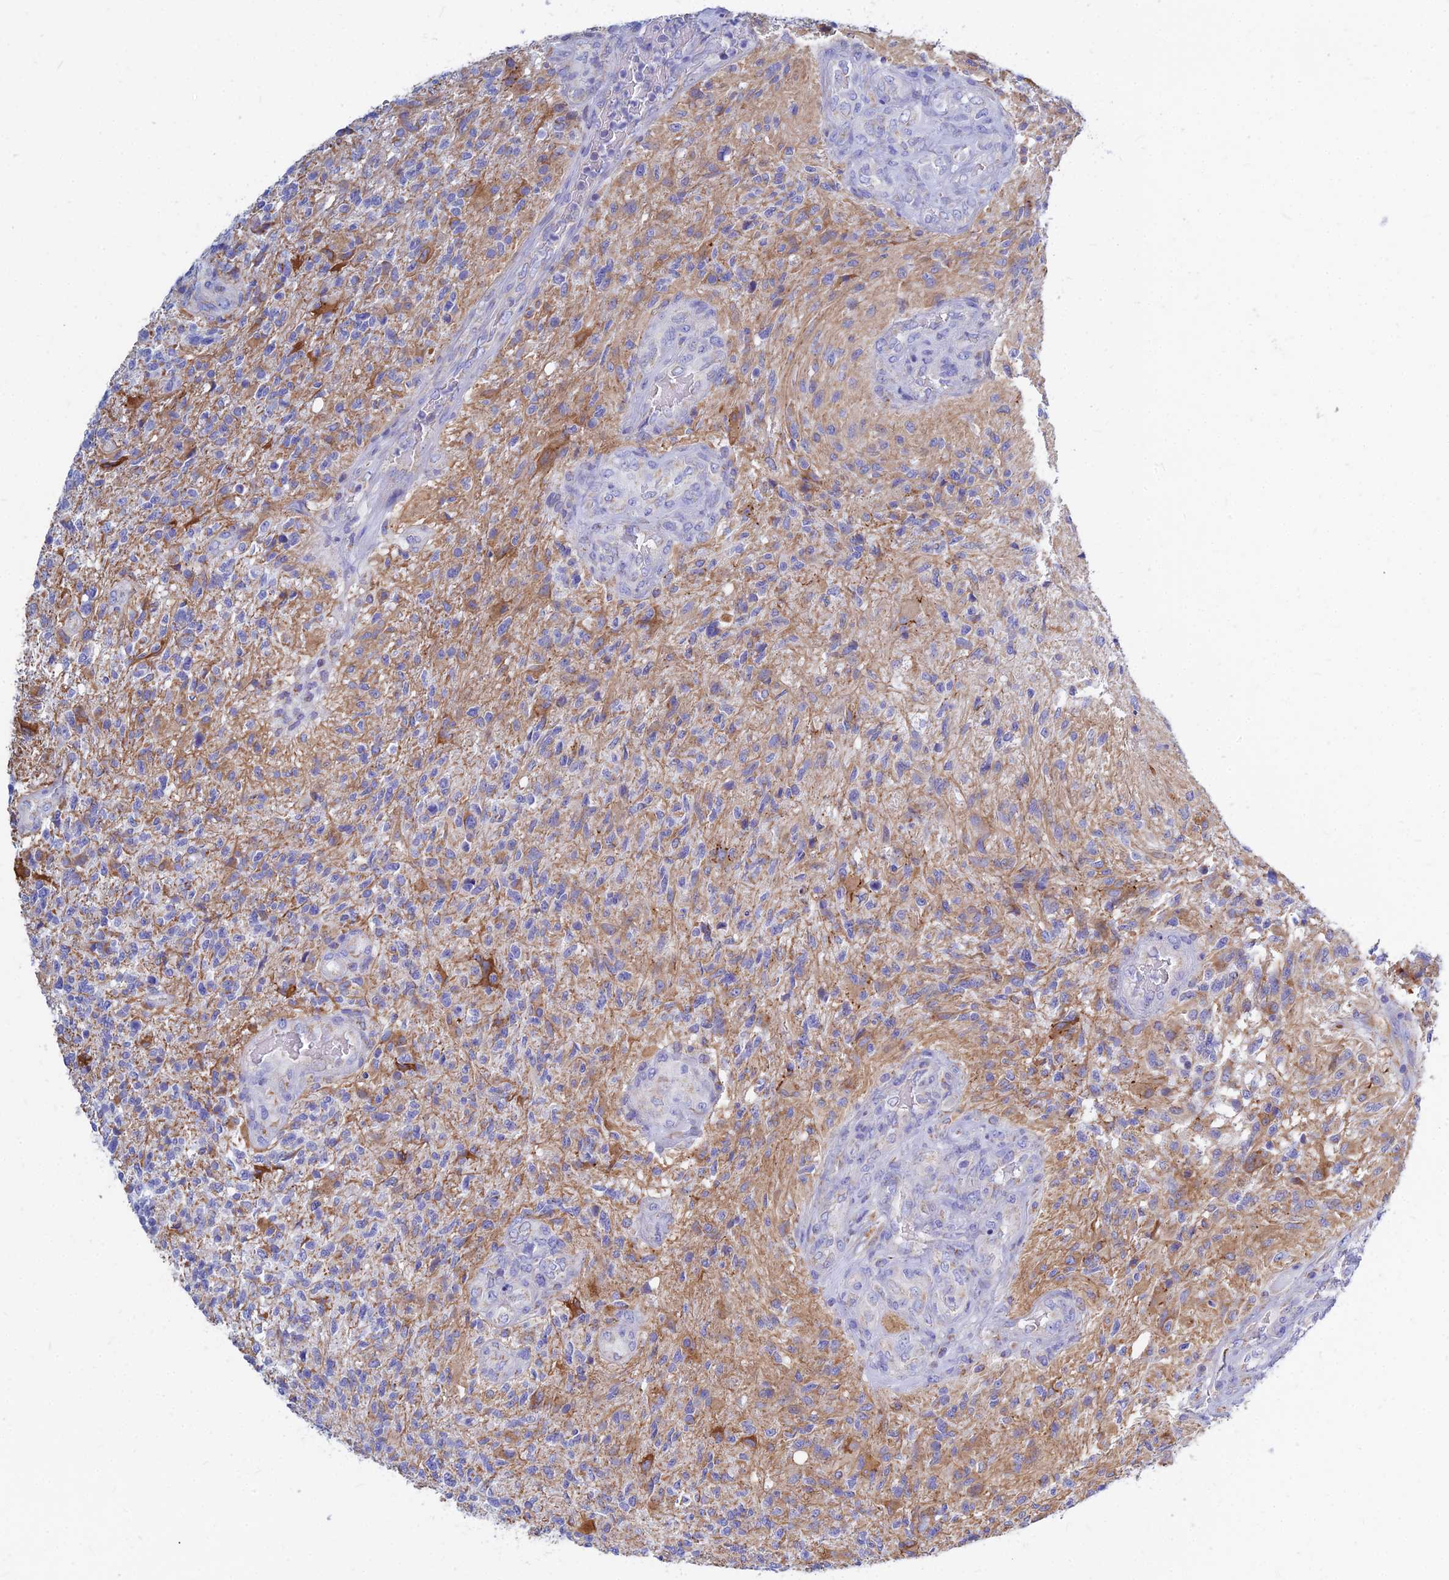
{"staining": {"intensity": "moderate", "quantity": "<25%", "location": "cytoplasmic/membranous"}, "tissue": "glioma", "cell_type": "Tumor cells", "image_type": "cancer", "snomed": [{"axis": "morphology", "description": "Glioma, malignant, High grade"}, {"axis": "topography", "description": "Brain"}], "caption": "Glioma stained with a protein marker shows moderate staining in tumor cells.", "gene": "MGST1", "patient": {"sex": "male", "age": 56}}